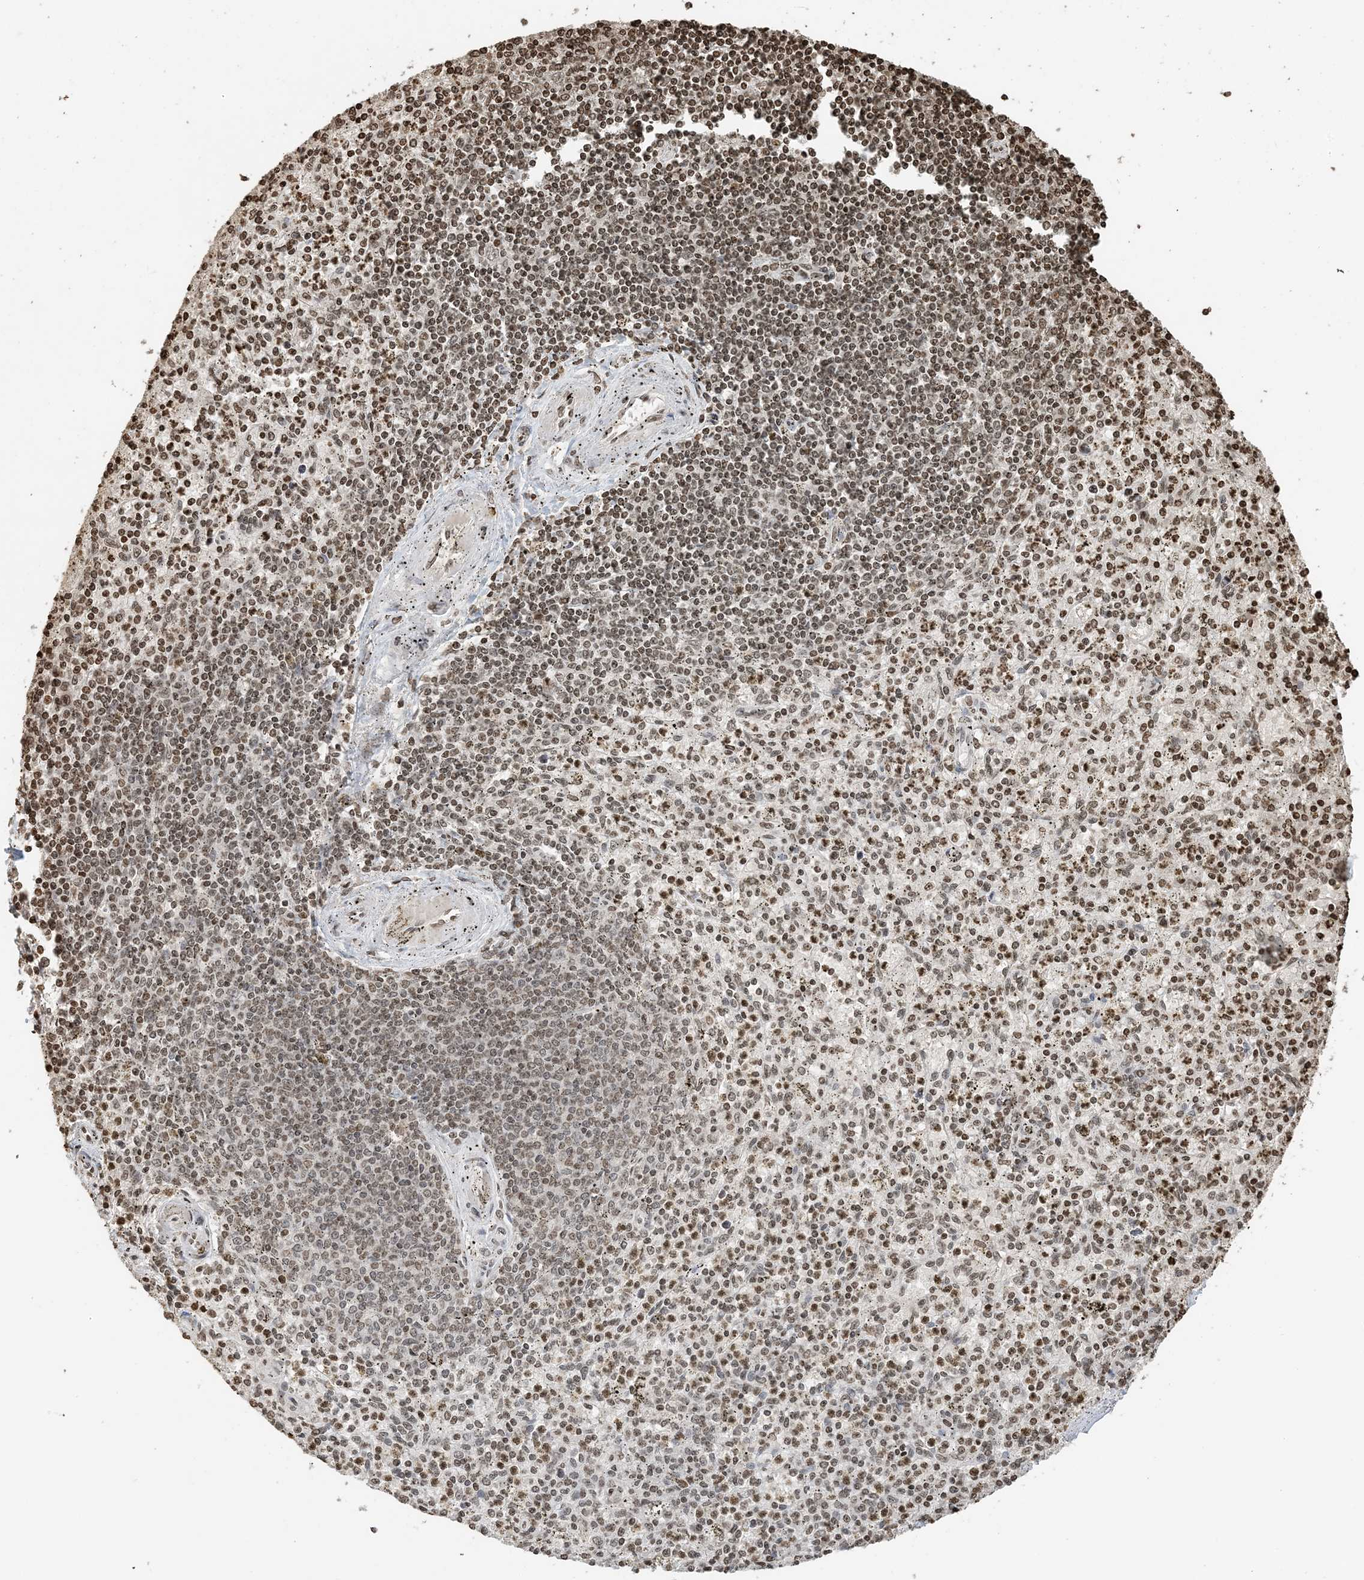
{"staining": {"intensity": "moderate", "quantity": ">75%", "location": "nuclear"}, "tissue": "spleen", "cell_type": "Cells in red pulp", "image_type": "normal", "snomed": [{"axis": "morphology", "description": "Normal tissue, NOS"}, {"axis": "topography", "description": "Spleen"}], "caption": "Immunohistochemistry photomicrograph of normal spleen: human spleen stained using IHC reveals medium levels of moderate protein expression localized specifically in the nuclear of cells in red pulp, appearing as a nuclear brown color.", "gene": "H3", "patient": {"sex": "male", "age": 72}}